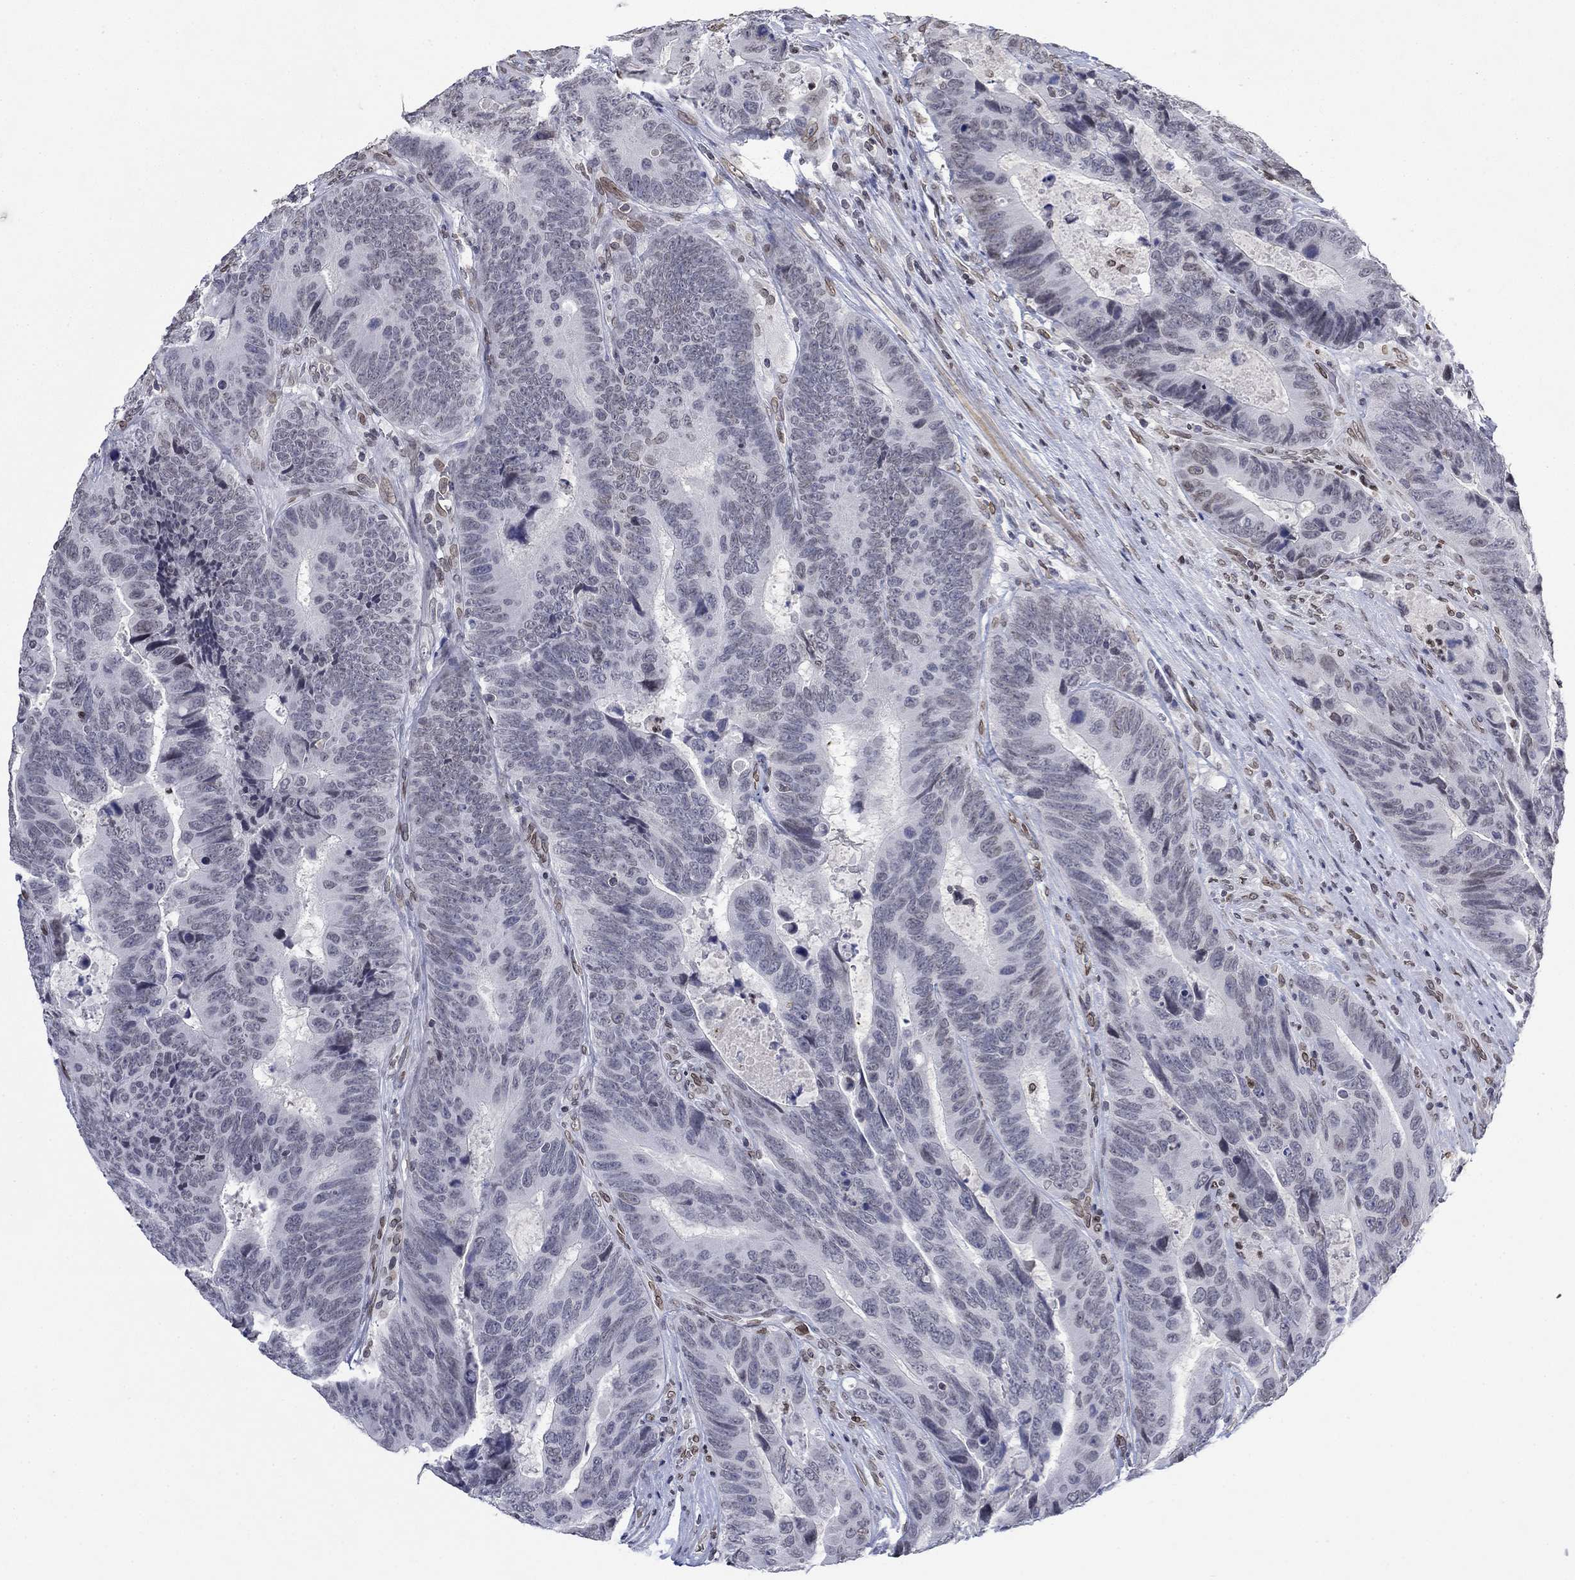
{"staining": {"intensity": "negative", "quantity": "none", "location": "none"}, "tissue": "colorectal cancer", "cell_type": "Tumor cells", "image_type": "cancer", "snomed": [{"axis": "morphology", "description": "Adenocarcinoma, NOS"}, {"axis": "topography", "description": "Colon"}], "caption": "An immunohistochemistry (IHC) image of adenocarcinoma (colorectal) is shown. There is no staining in tumor cells of adenocarcinoma (colorectal). (DAB (3,3'-diaminobenzidine) immunohistochemistry (IHC) visualized using brightfield microscopy, high magnification).", "gene": "TOR1AIP1", "patient": {"sex": "female", "age": 56}}